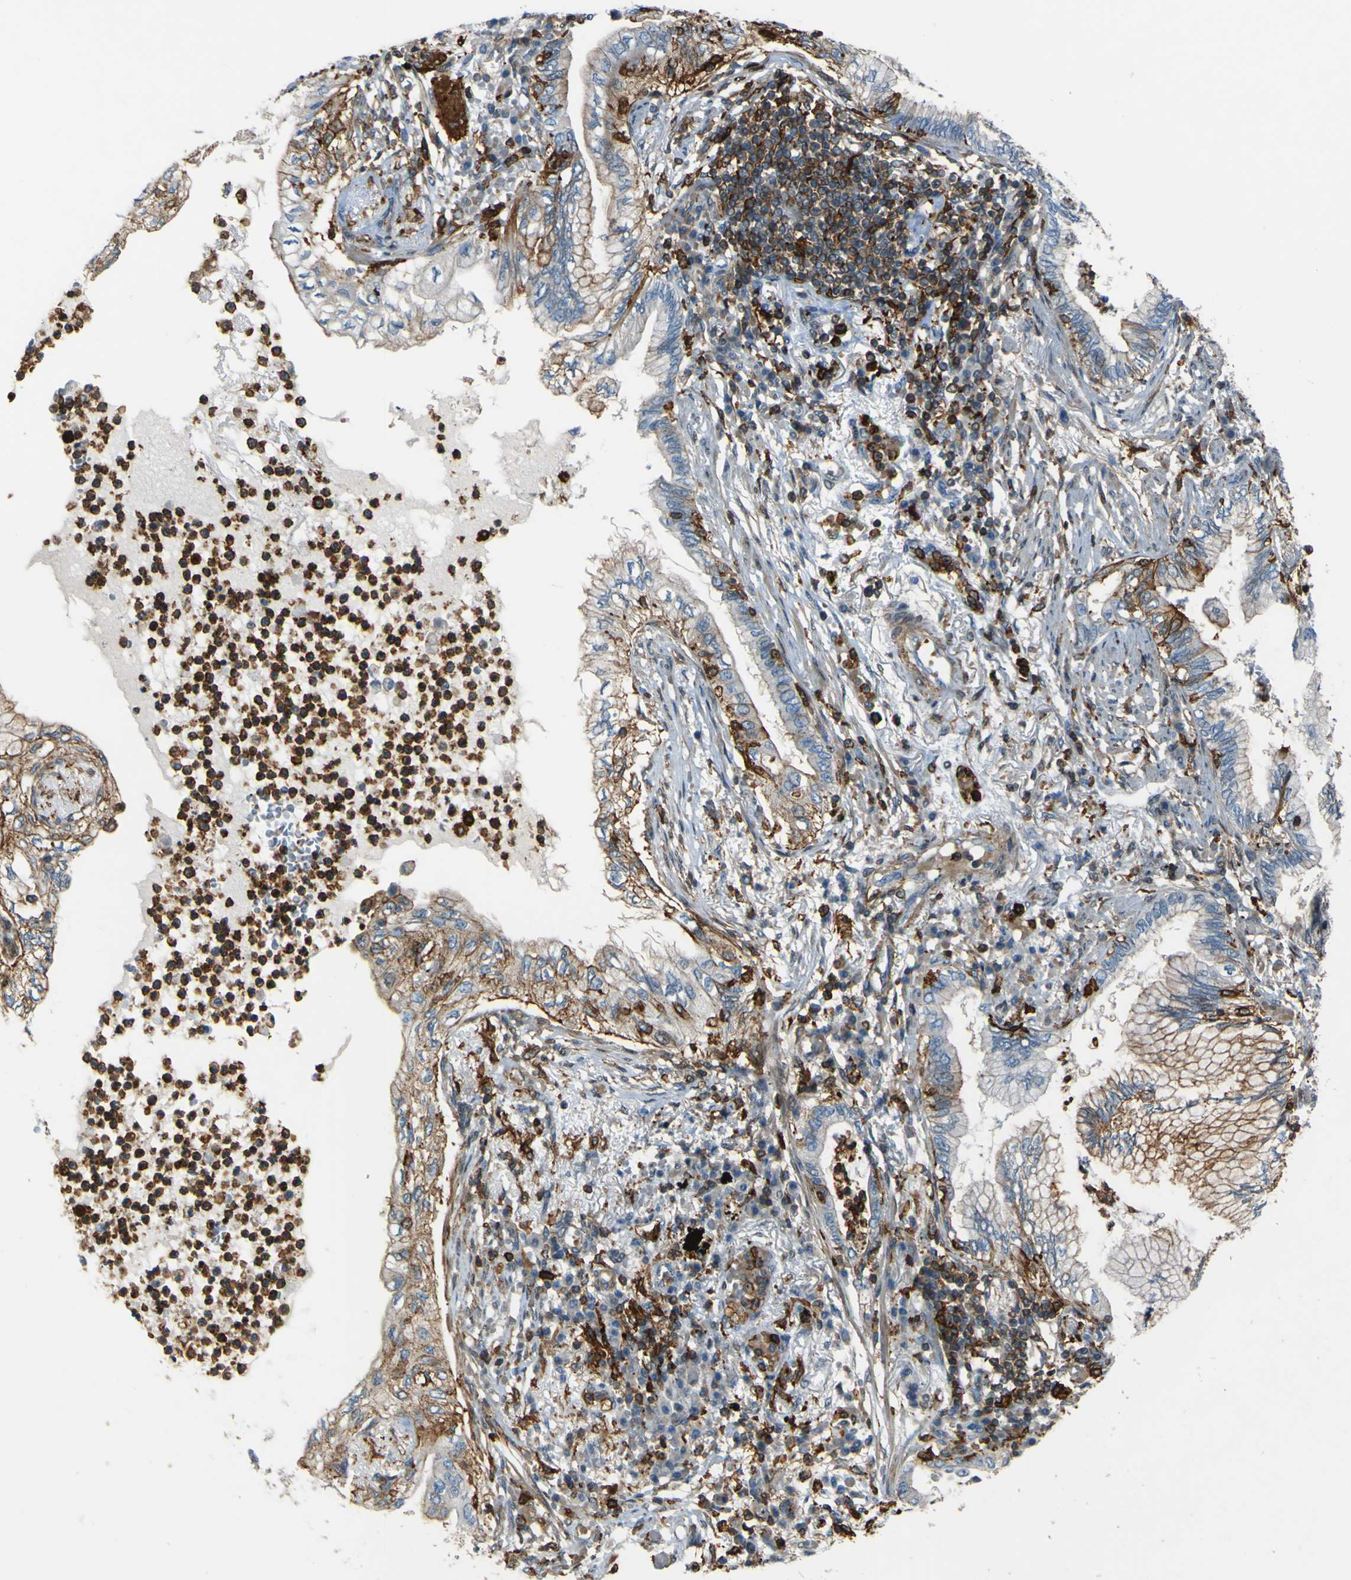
{"staining": {"intensity": "moderate", "quantity": "25%-75%", "location": "cytoplasmic/membranous"}, "tissue": "lung cancer", "cell_type": "Tumor cells", "image_type": "cancer", "snomed": [{"axis": "morphology", "description": "Normal tissue, NOS"}, {"axis": "morphology", "description": "Adenocarcinoma, NOS"}, {"axis": "topography", "description": "Bronchus"}, {"axis": "topography", "description": "Lung"}], "caption": "Lung cancer (adenocarcinoma) stained with a protein marker displays moderate staining in tumor cells.", "gene": "PCDHB5", "patient": {"sex": "female", "age": 70}}